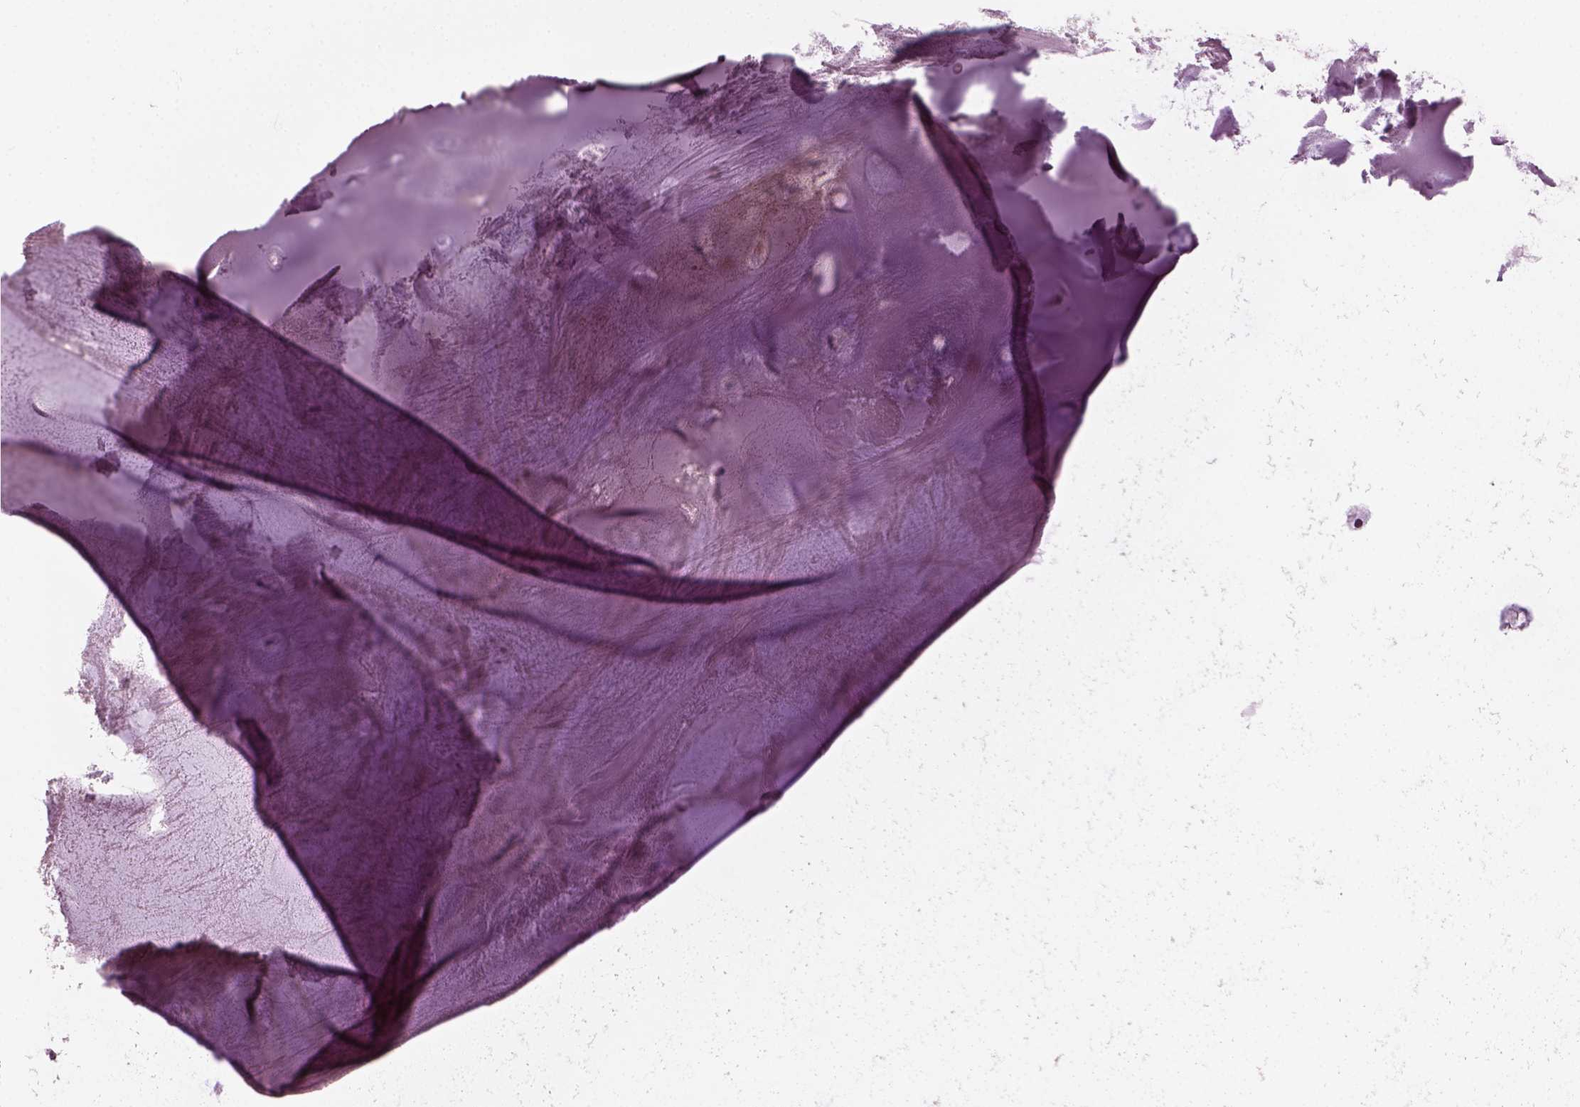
{"staining": {"intensity": "negative", "quantity": "none", "location": "none"}, "tissue": "adipose tissue", "cell_type": "Adipocytes", "image_type": "normal", "snomed": [{"axis": "morphology", "description": "Normal tissue, NOS"}, {"axis": "morphology", "description": "Squamous cell carcinoma, NOS"}, {"axis": "topography", "description": "Cartilage tissue"}, {"axis": "topography", "description": "Lung"}], "caption": "Adipose tissue was stained to show a protein in brown. There is no significant expression in adipocytes. (Stains: DAB (3,3'-diaminobenzidine) immunohistochemistry (IHC) with hematoxylin counter stain, Microscopy: brightfield microscopy at high magnification).", "gene": "RCVRN", "patient": {"sex": "male", "age": 66}}